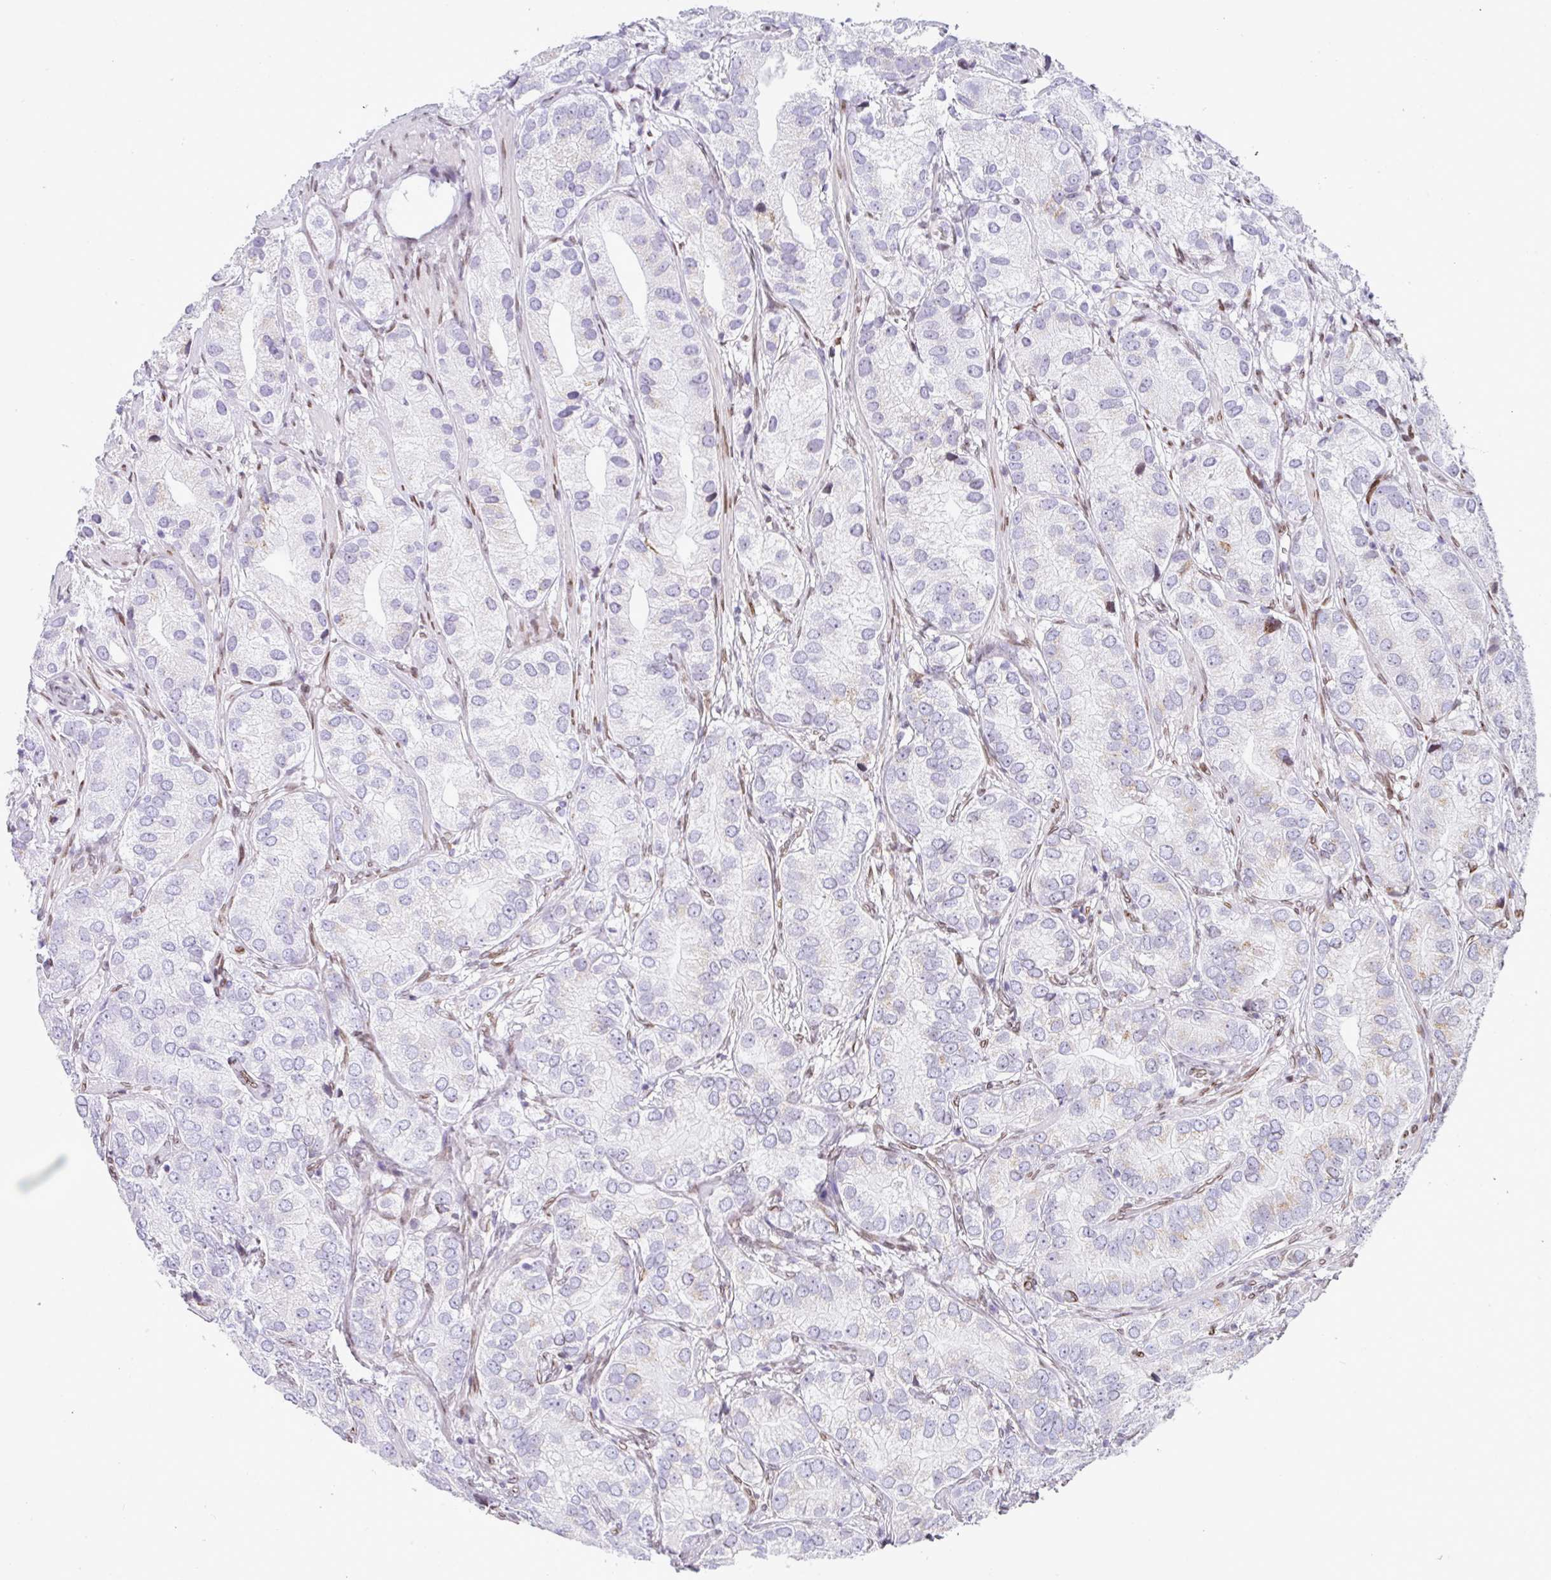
{"staining": {"intensity": "negative", "quantity": "none", "location": "none"}, "tissue": "prostate cancer", "cell_type": "Tumor cells", "image_type": "cancer", "snomed": [{"axis": "morphology", "description": "Adenocarcinoma, High grade"}, {"axis": "topography", "description": "Prostate"}], "caption": "Prostate high-grade adenocarcinoma was stained to show a protein in brown. There is no significant expression in tumor cells. The staining is performed using DAB brown chromogen with nuclei counter-stained in using hematoxylin.", "gene": "PLK1", "patient": {"sex": "male", "age": 82}}